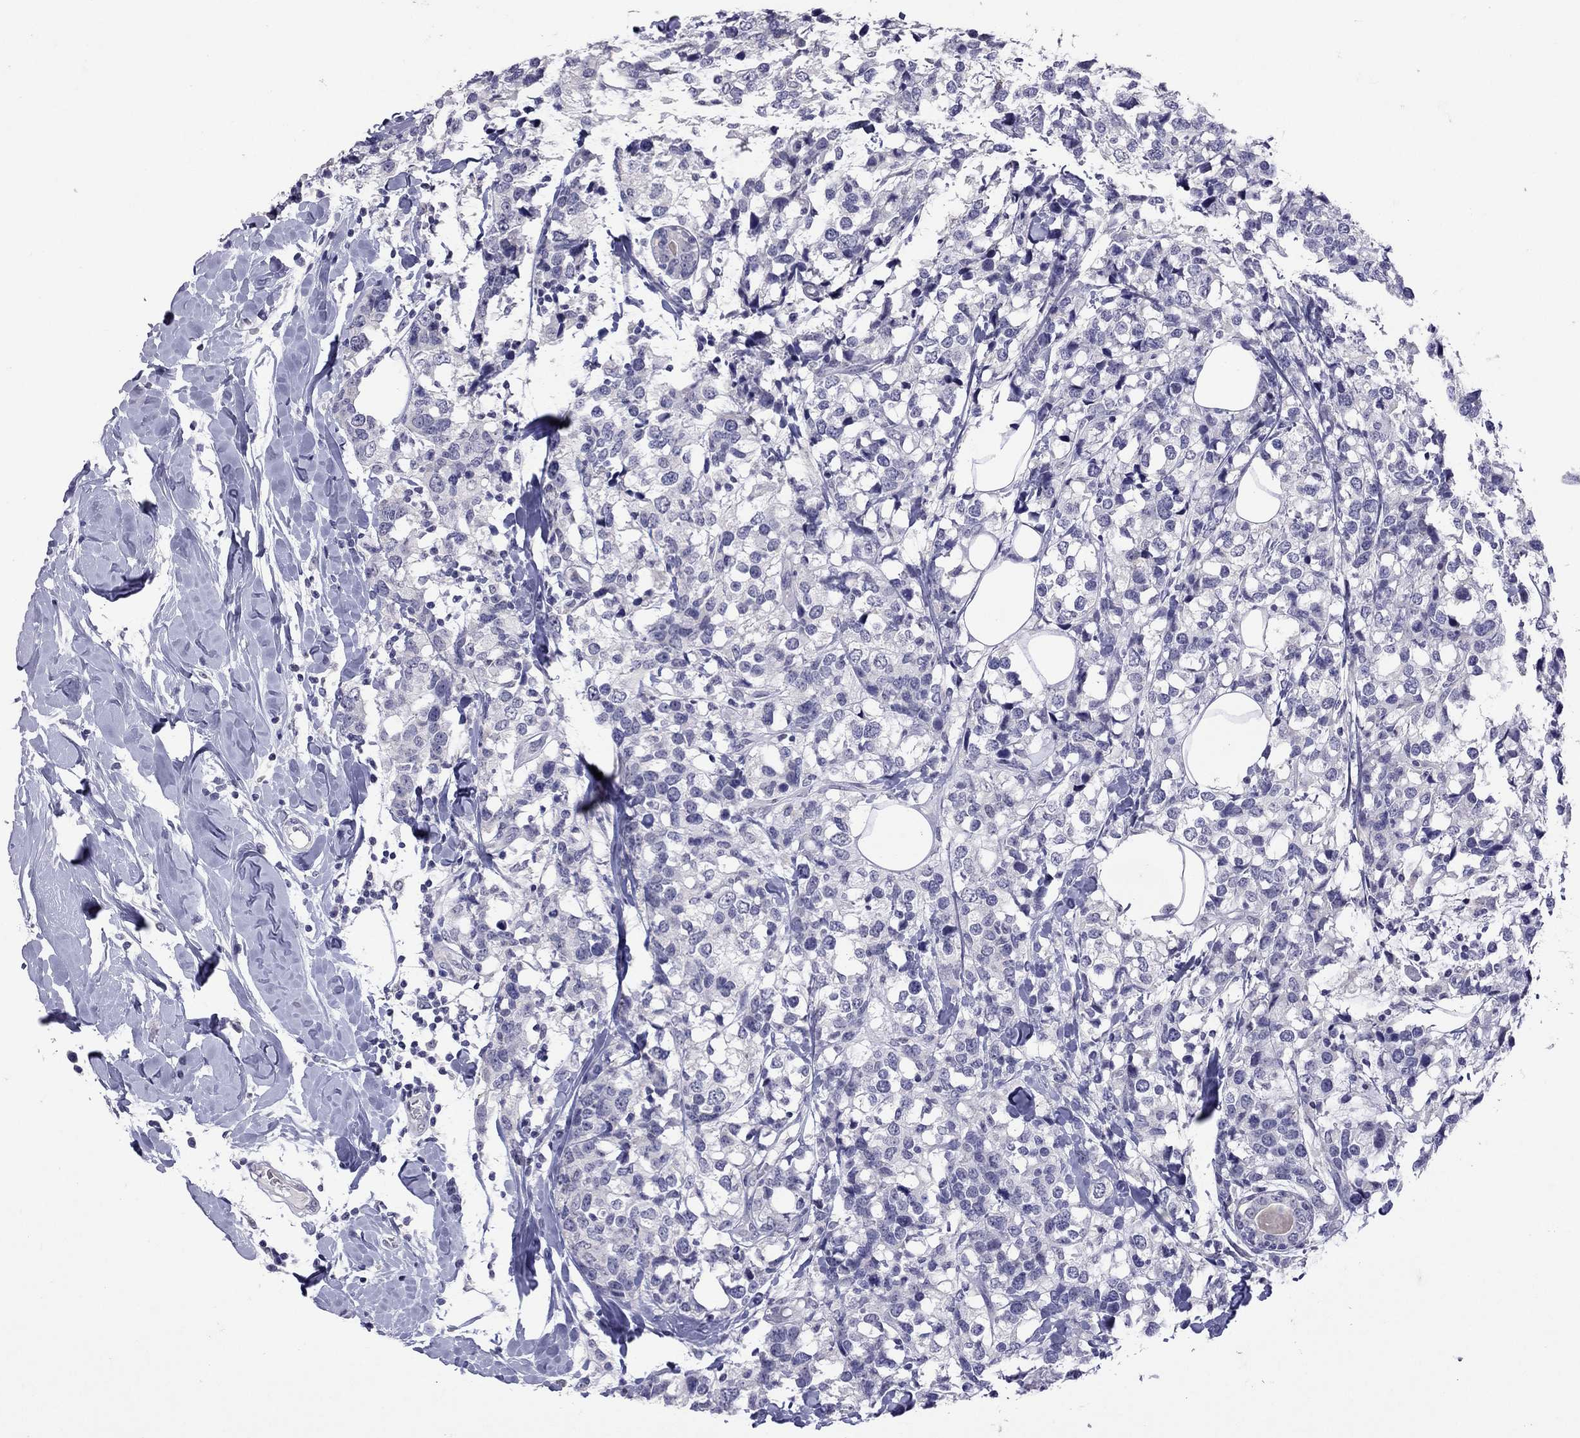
{"staining": {"intensity": "negative", "quantity": "none", "location": "none"}, "tissue": "breast cancer", "cell_type": "Tumor cells", "image_type": "cancer", "snomed": [{"axis": "morphology", "description": "Lobular carcinoma"}, {"axis": "topography", "description": "Breast"}], "caption": "An IHC photomicrograph of lobular carcinoma (breast) is shown. There is no staining in tumor cells of lobular carcinoma (breast). (Immunohistochemistry (ihc), brightfield microscopy, high magnification).", "gene": "SLAMF1", "patient": {"sex": "female", "age": 59}}